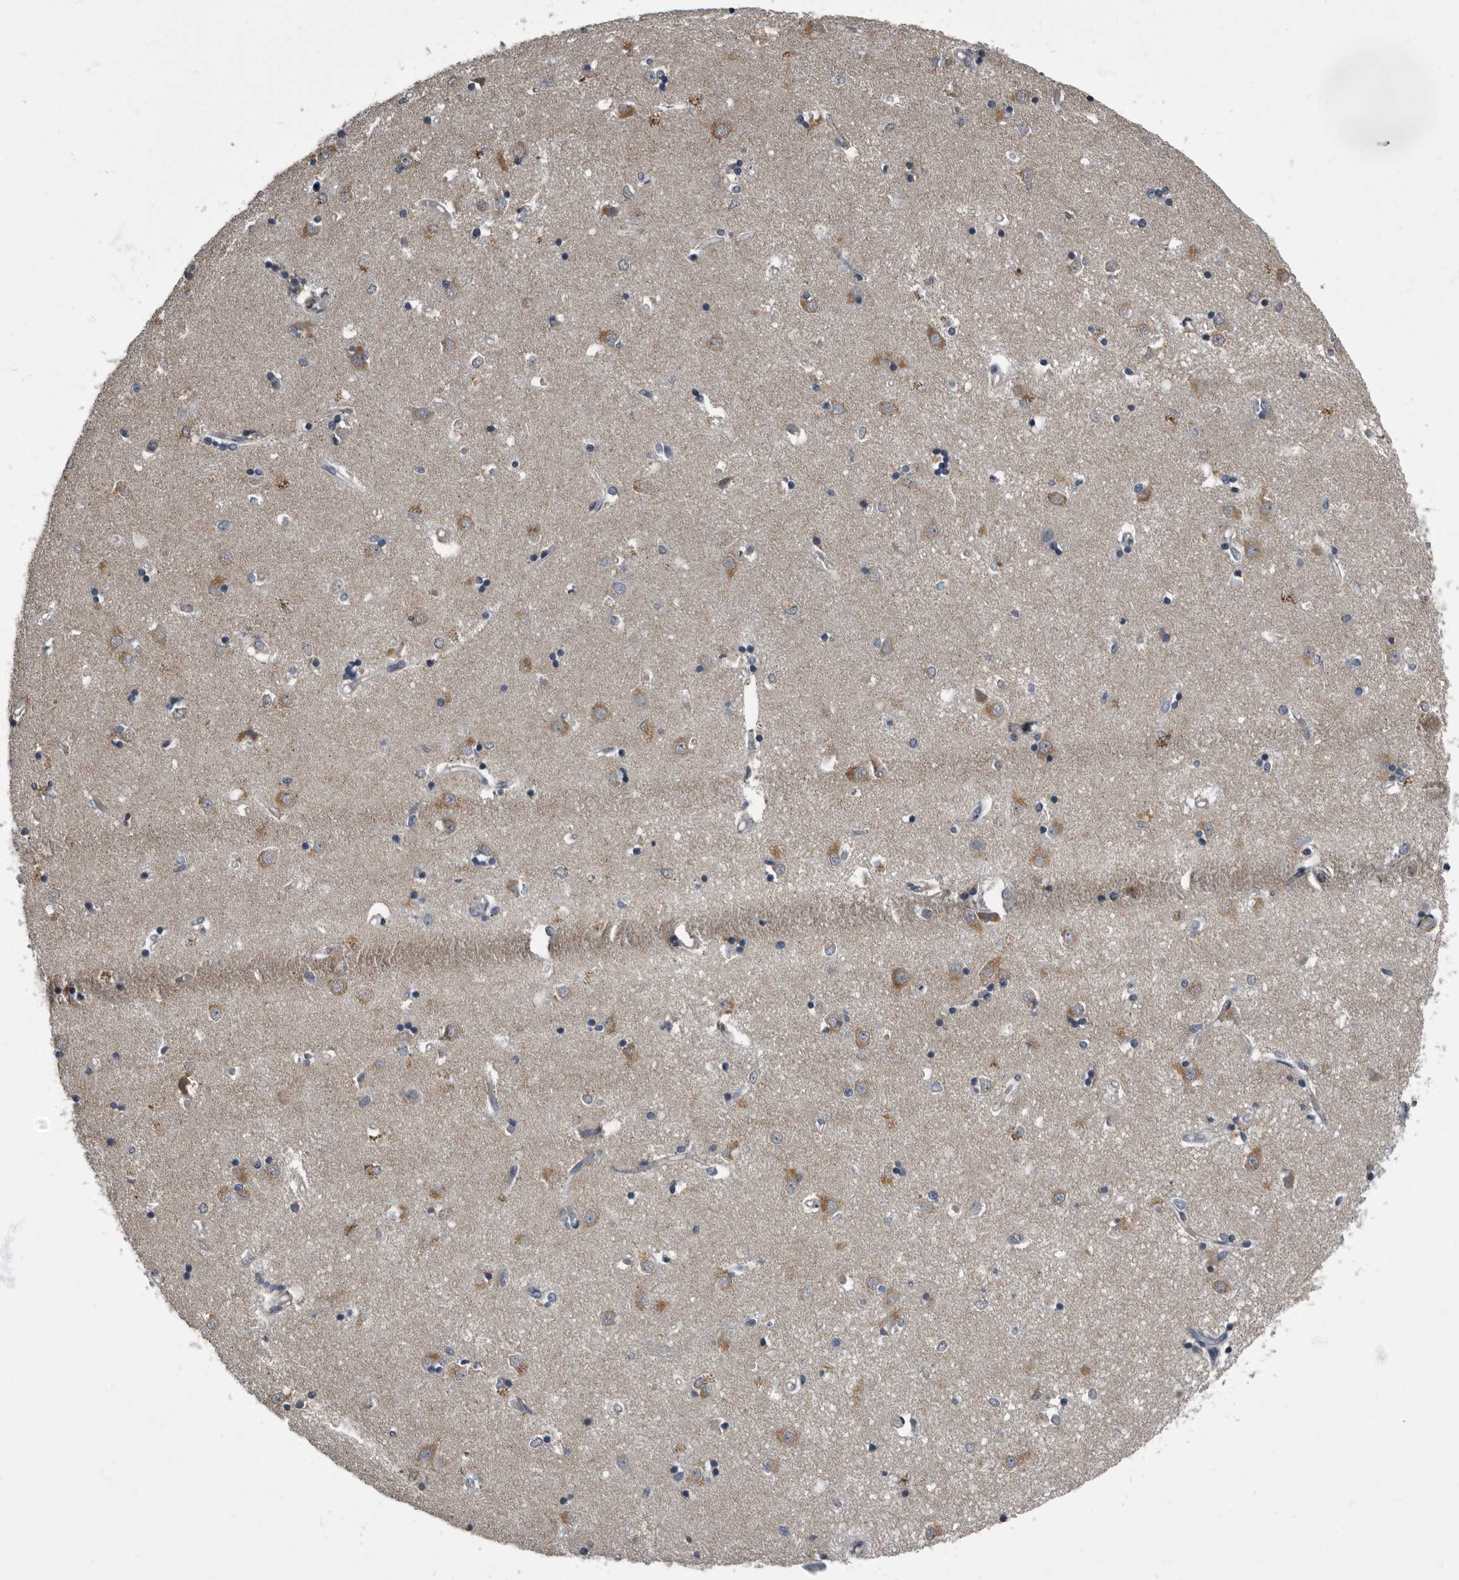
{"staining": {"intensity": "negative", "quantity": "none", "location": "none"}, "tissue": "caudate", "cell_type": "Glial cells", "image_type": "normal", "snomed": [{"axis": "morphology", "description": "Normal tissue, NOS"}, {"axis": "topography", "description": "Lateral ventricle wall"}], "caption": "This is an IHC image of normal caudate. There is no positivity in glial cells.", "gene": "TPD52L1", "patient": {"sex": "male", "age": 45}}